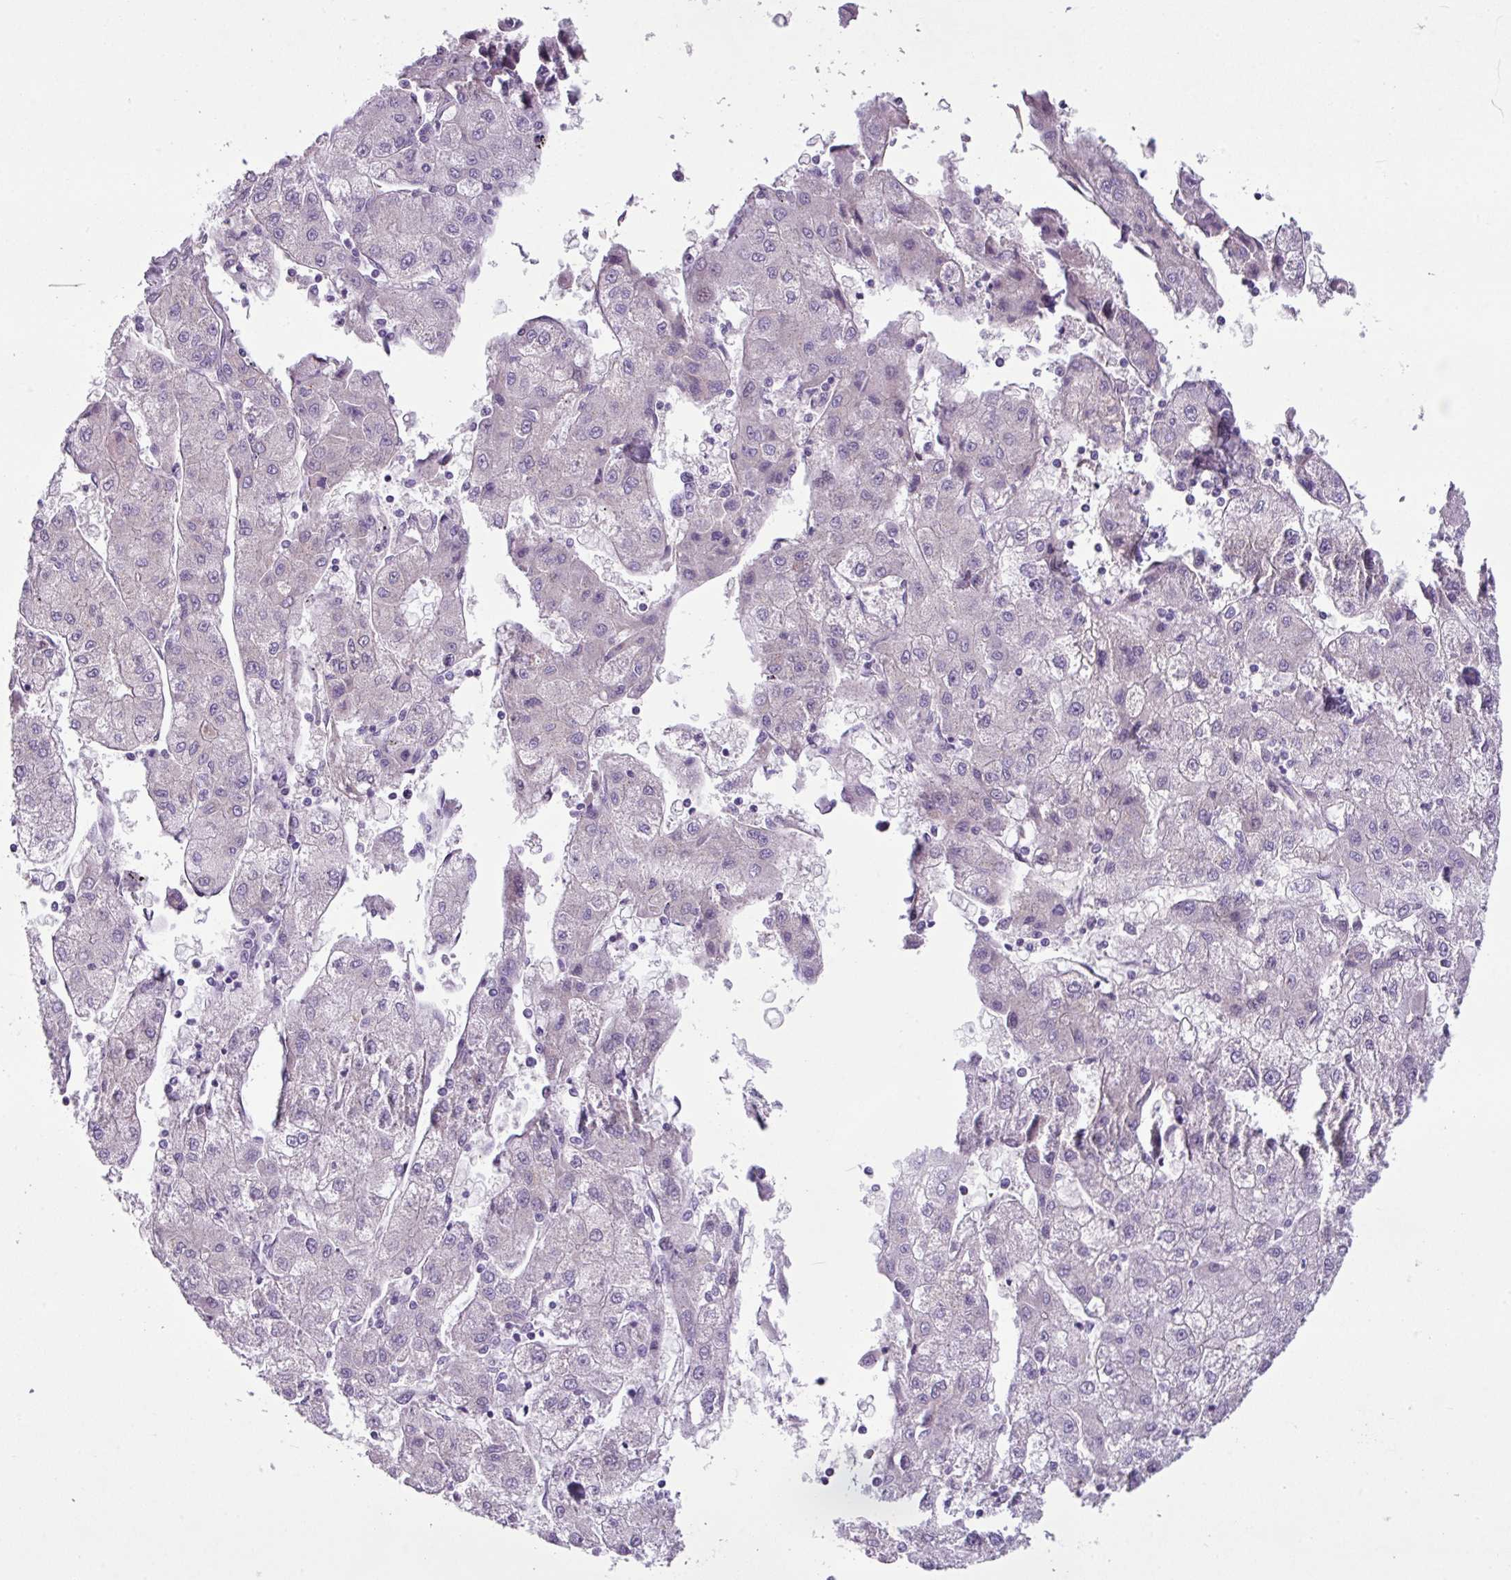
{"staining": {"intensity": "negative", "quantity": "none", "location": "none"}, "tissue": "liver cancer", "cell_type": "Tumor cells", "image_type": "cancer", "snomed": [{"axis": "morphology", "description": "Carcinoma, Hepatocellular, NOS"}, {"axis": "topography", "description": "Liver"}], "caption": "IHC histopathology image of neoplastic tissue: human liver cancer (hepatocellular carcinoma) stained with DAB (3,3'-diaminobenzidine) demonstrates no significant protein staining in tumor cells.", "gene": "TMEM178B", "patient": {"sex": "male", "age": 72}}